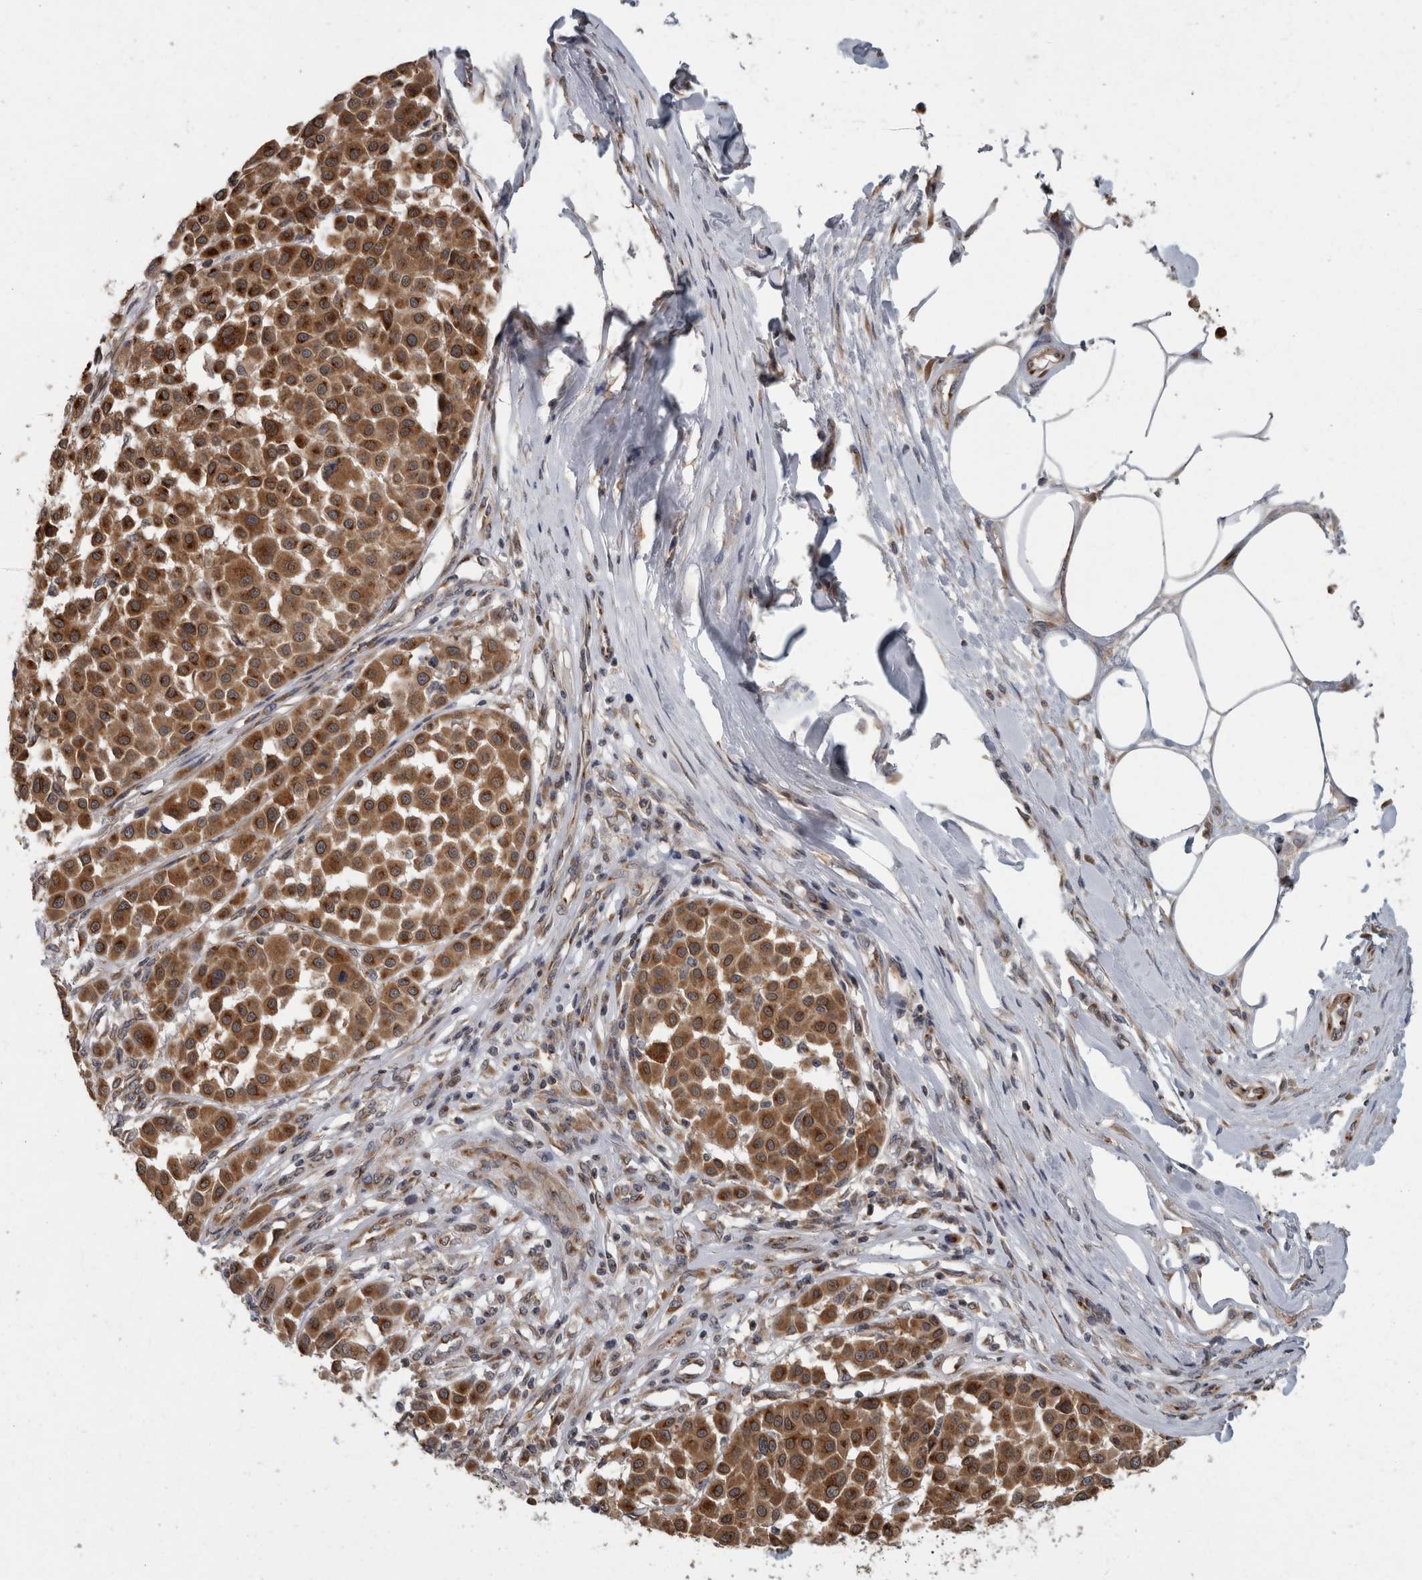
{"staining": {"intensity": "strong", "quantity": ">75%", "location": "cytoplasmic/membranous"}, "tissue": "melanoma", "cell_type": "Tumor cells", "image_type": "cancer", "snomed": [{"axis": "morphology", "description": "Malignant melanoma, Metastatic site"}, {"axis": "topography", "description": "Soft tissue"}], "caption": "IHC image of neoplastic tissue: malignant melanoma (metastatic site) stained using IHC exhibits high levels of strong protein expression localized specifically in the cytoplasmic/membranous of tumor cells, appearing as a cytoplasmic/membranous brown color.", "gene": "LMAN2L", "patient": {"sex": "male", "age": 41}}